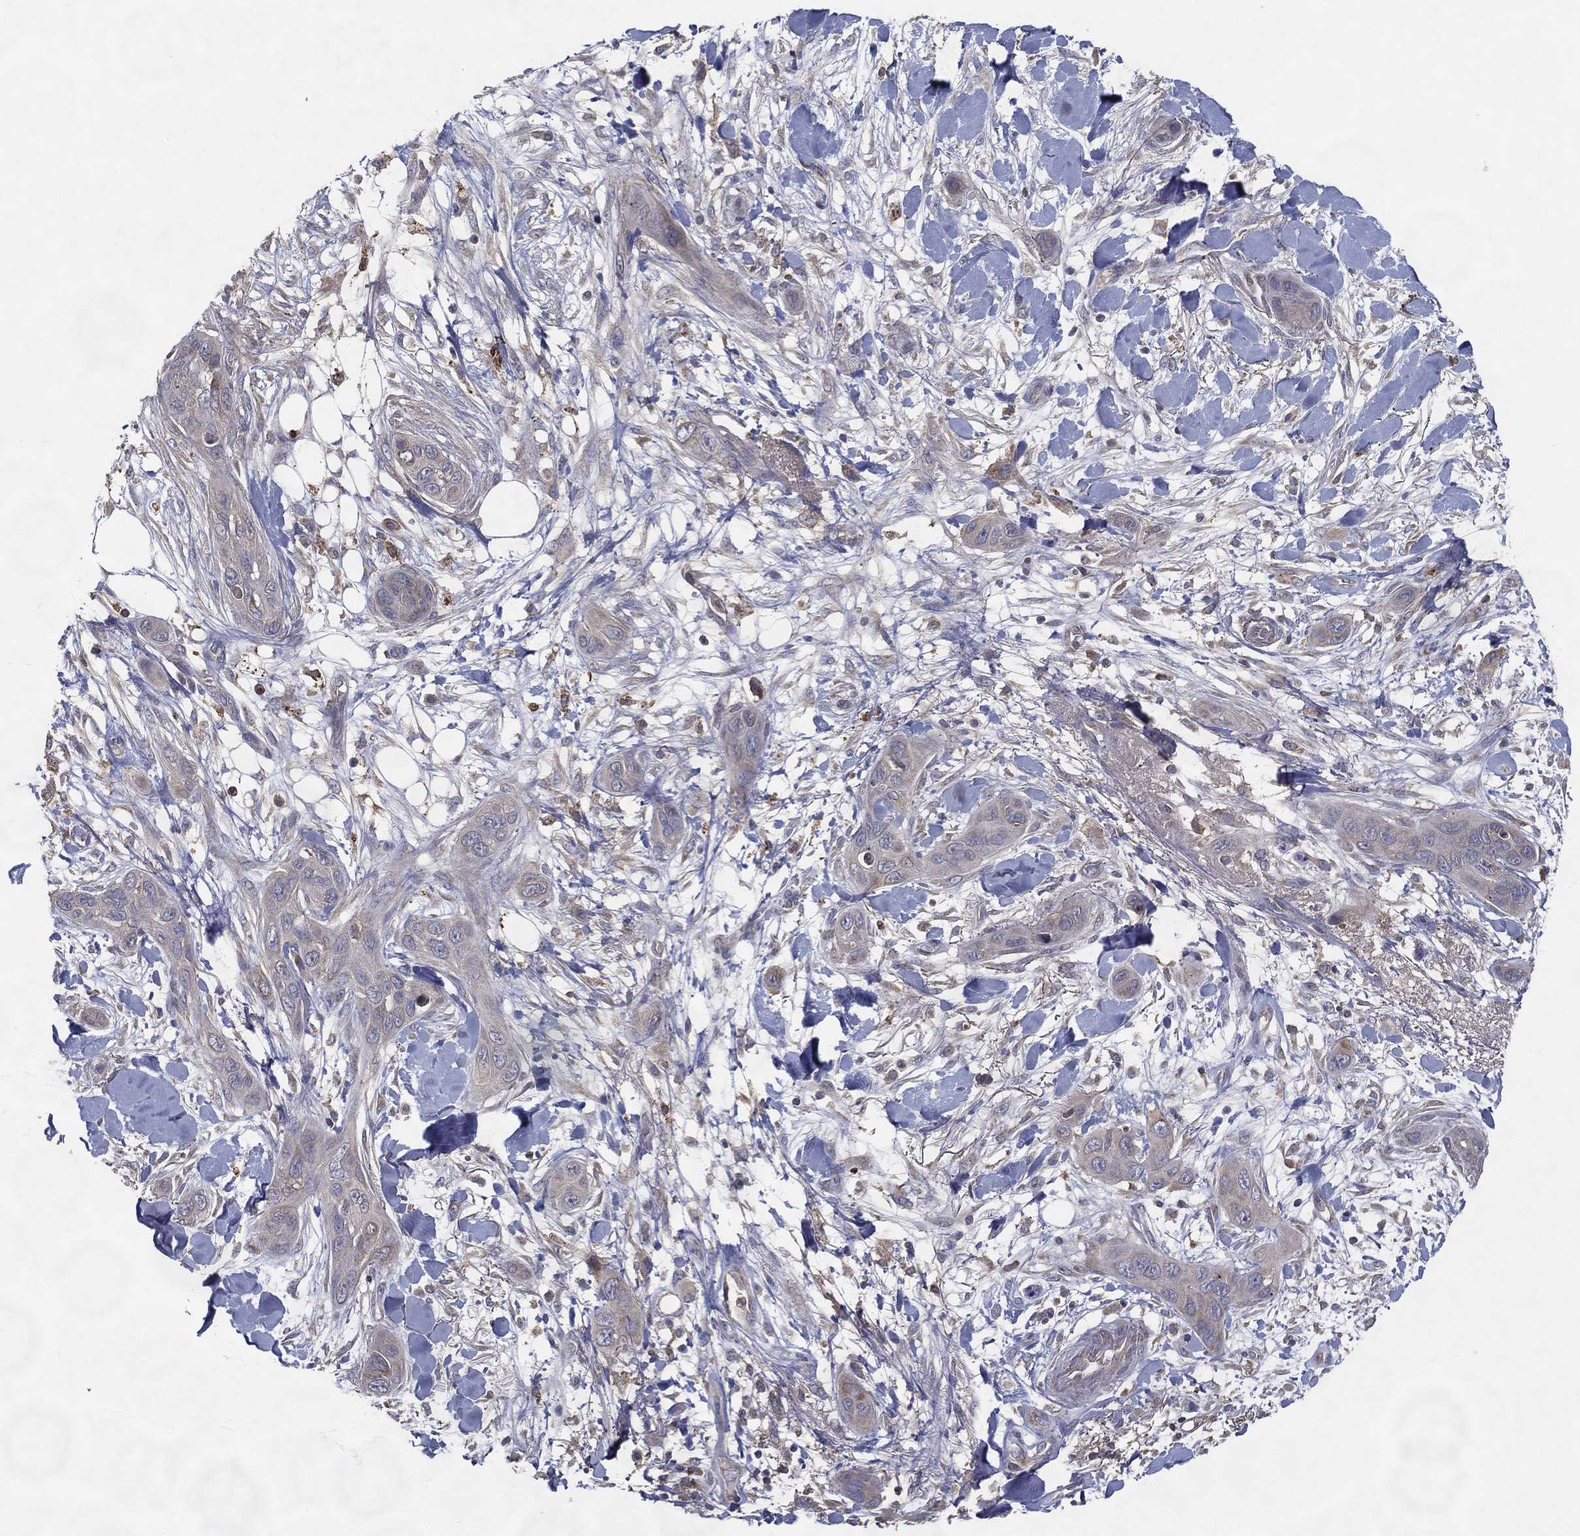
{"staining": {"intensity": "negative", "quantity": "none", "location": "none"}, "tissue": "skin cancer", "cell_type": "Tumor cells", "image_type": "cancer", "snomed": [{"axis": "morphology", "description": "Squamous cell carcinoma, NOS"}, {"axis": "topography", "description": "Skin"}], "caption": "A high-resolution histopathology image shows immunohistochemistry (IHC) staining of skin cancer, which demonstrates no significant staining in tumor cells.", "gene": "MT-ND1", "patient": {"sex": "male", "age": 78}}